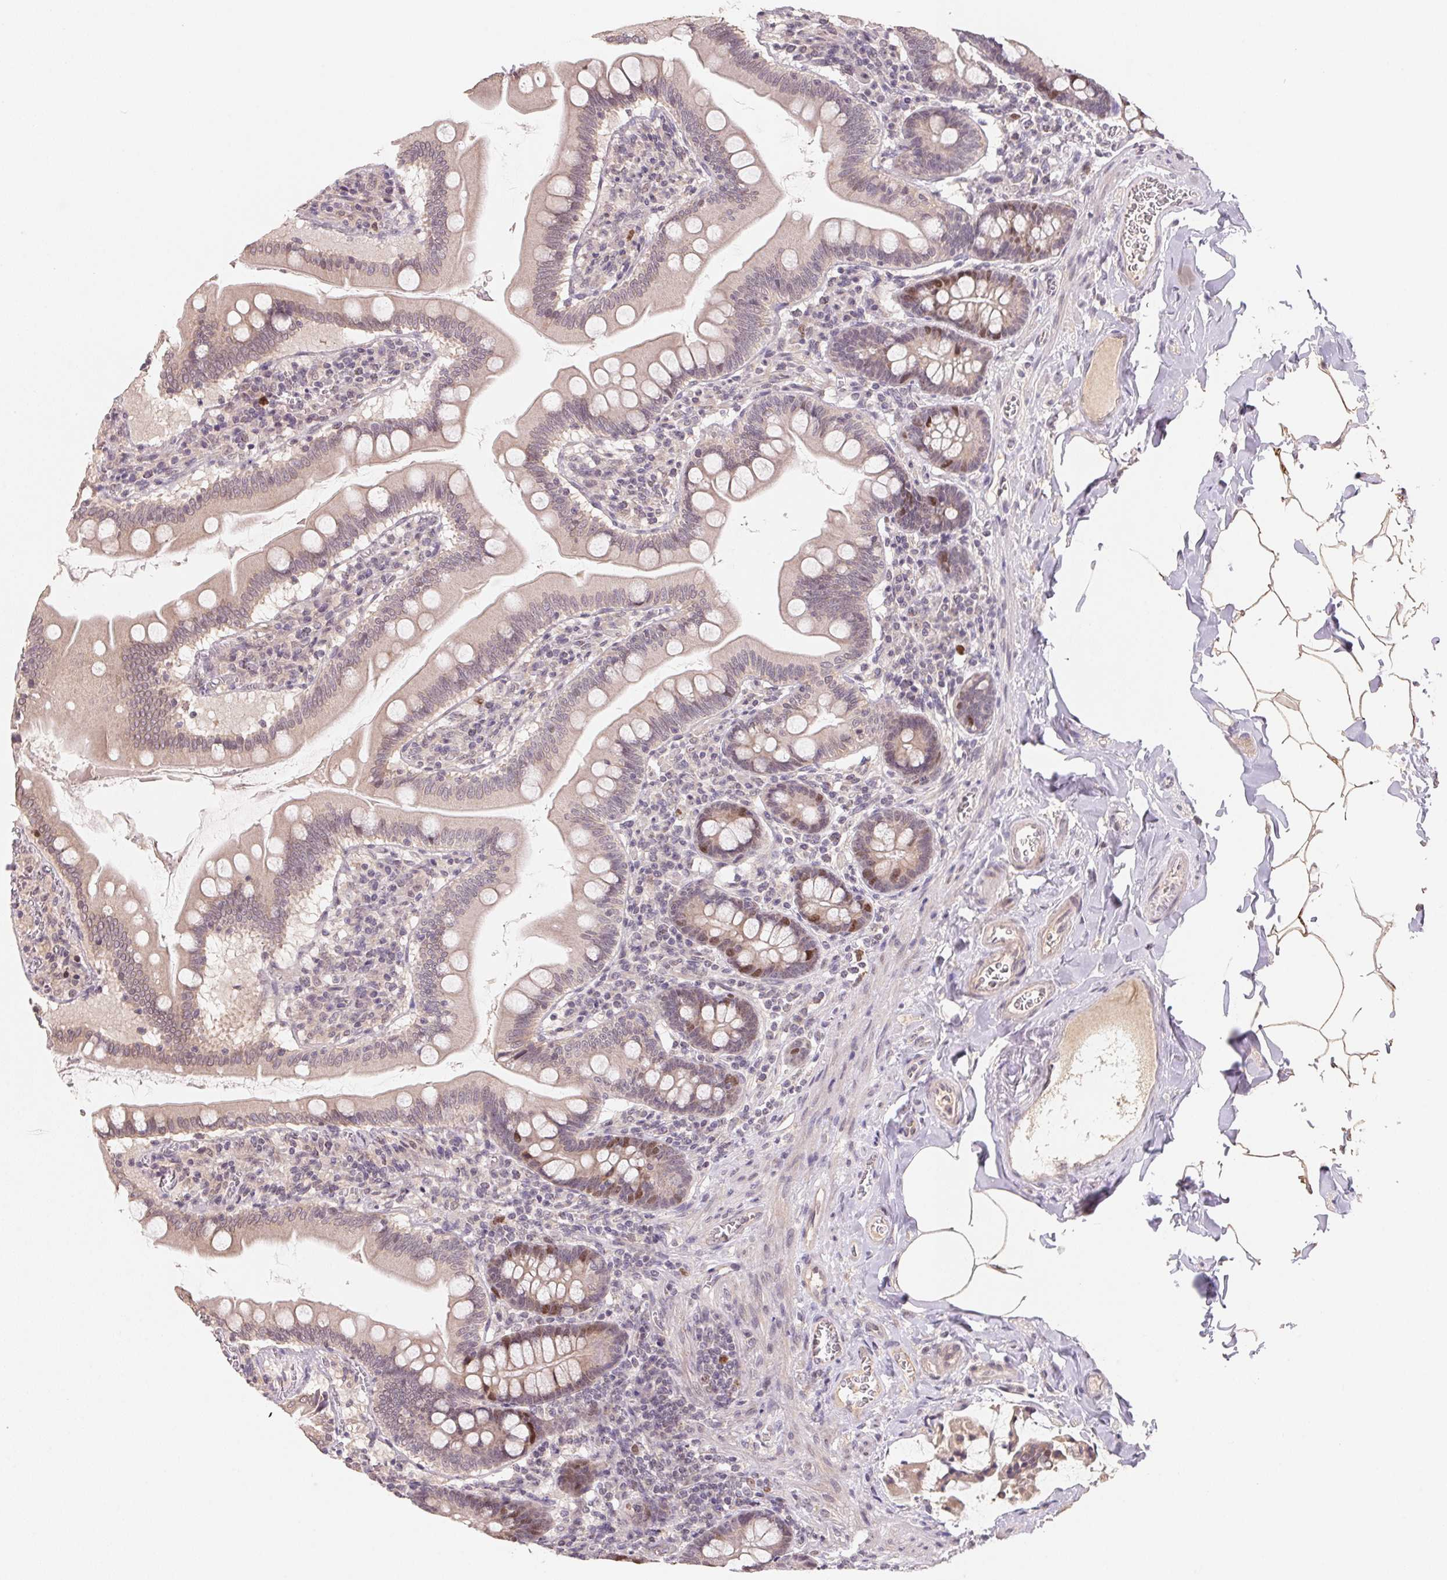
{"staining": {"intensity": "weak", "quantity": "25%-75%", "location": "cytoplasmic/membranous,nuclear"}, "tissue": "small intestine", "cell_type": "Glandular cells", "image_type": "normal", "snomed": [{"axis": "morphology", "description": "Normal tissue, NOS"}, {"axis": "topography", "description": "Small intestine"}], "caption": "About 25%-75% of glandular cells in unremarkable human small intestine display weak cytoplasmic/membranous,nuclear protein expression as visualized by brown immunohistochemical staining.", "gene": "KIFC1", "patient": {"sex": "female", "age": 56}}